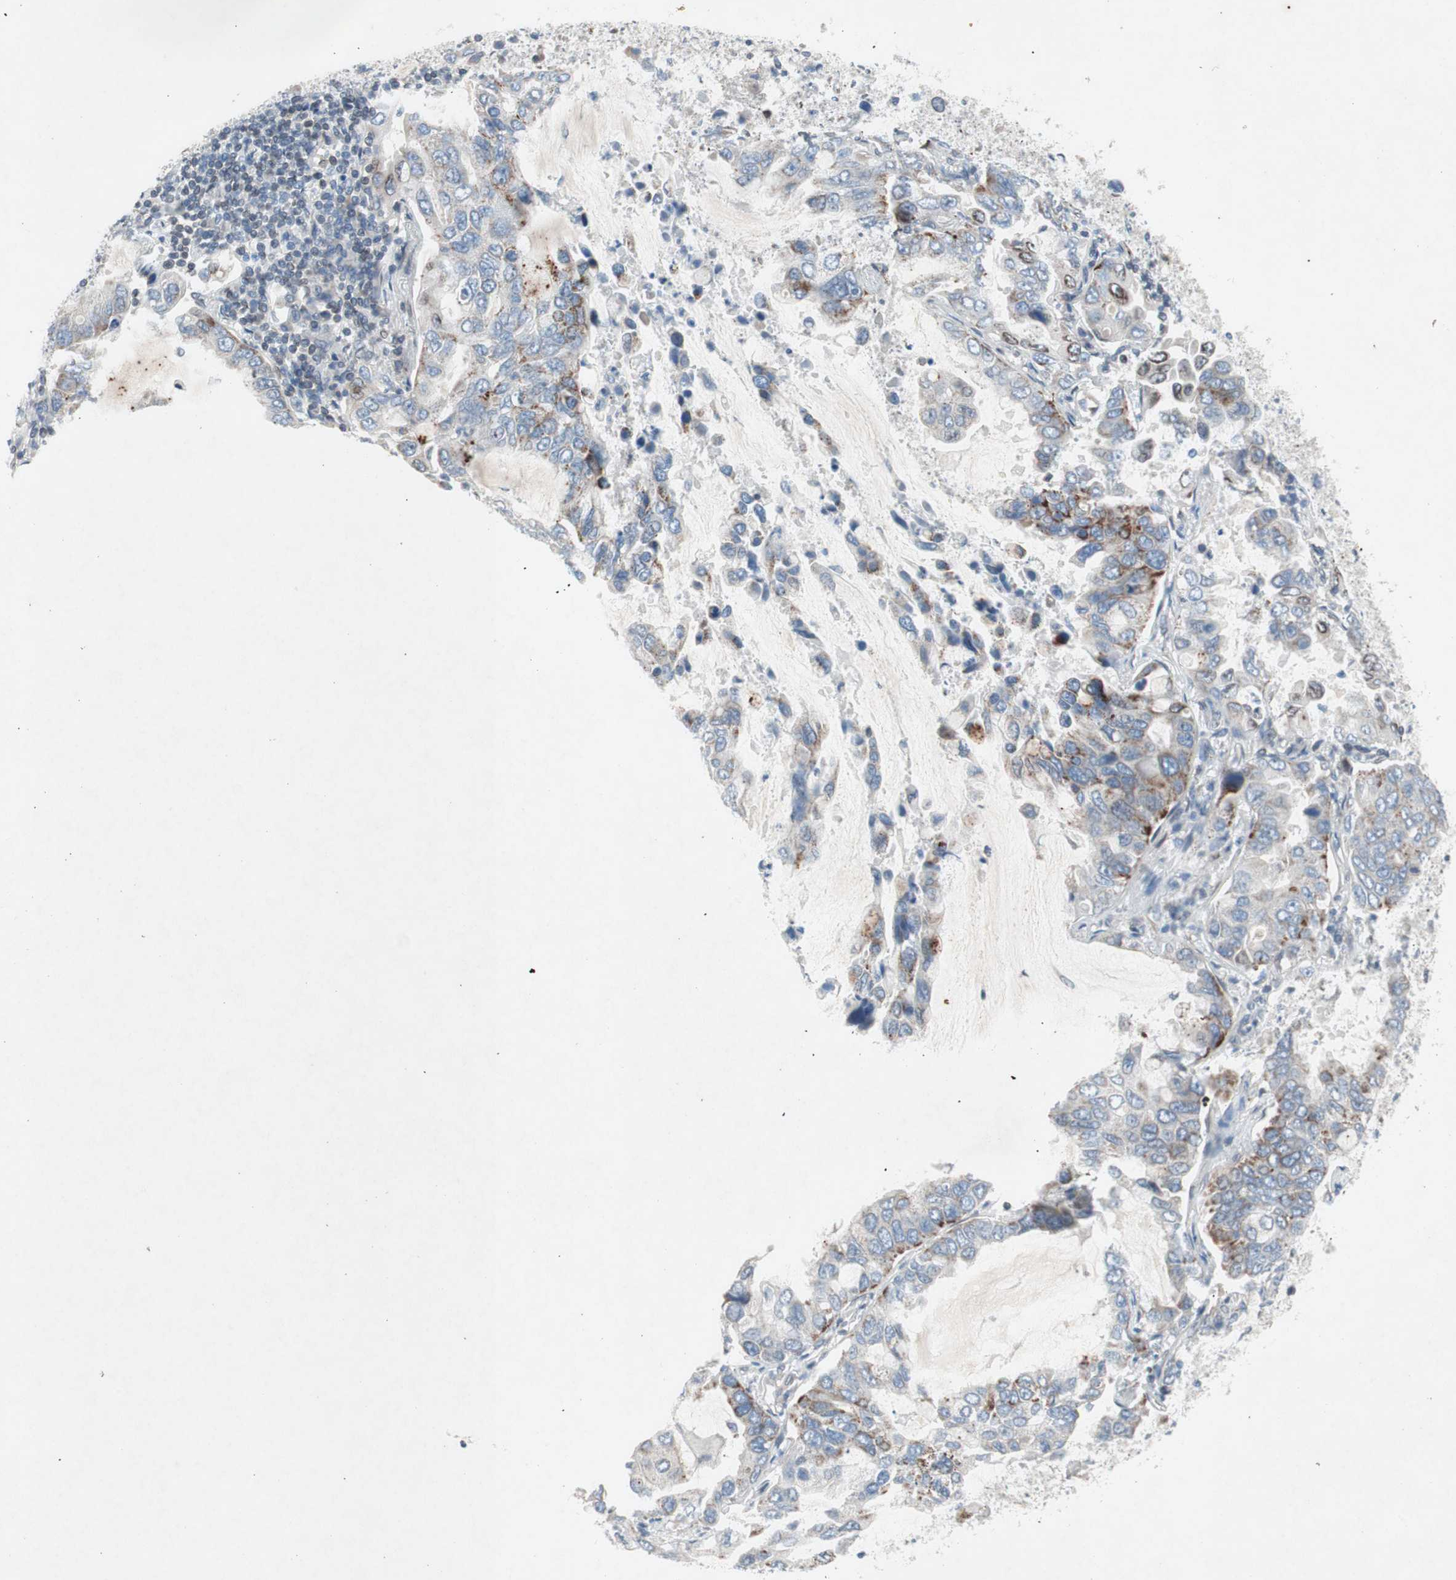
{"staining": {"intensity": "moderate", "quantity": "<25%", "location": "cytoplasmic/membranous,nuclear"}, "tissue": "lung cancer", "cell_type": "Tumor cells", "image_type": "cancer", "snomed": [{"axis": "morphology", "description": "Adenocarcinoma, NOS"}, {"axis": "topography", "description": "Lung"}], "caption": "A high-resolution micrograph shows immunohistochemistry staining of lung adenocarcinoma, which reveals moderate cytoplasmic/membranous and nuclear expression in about <25% of tumor cells.", "gene": "ARNT2", "patient": {"sex": "male", "age": 64}}